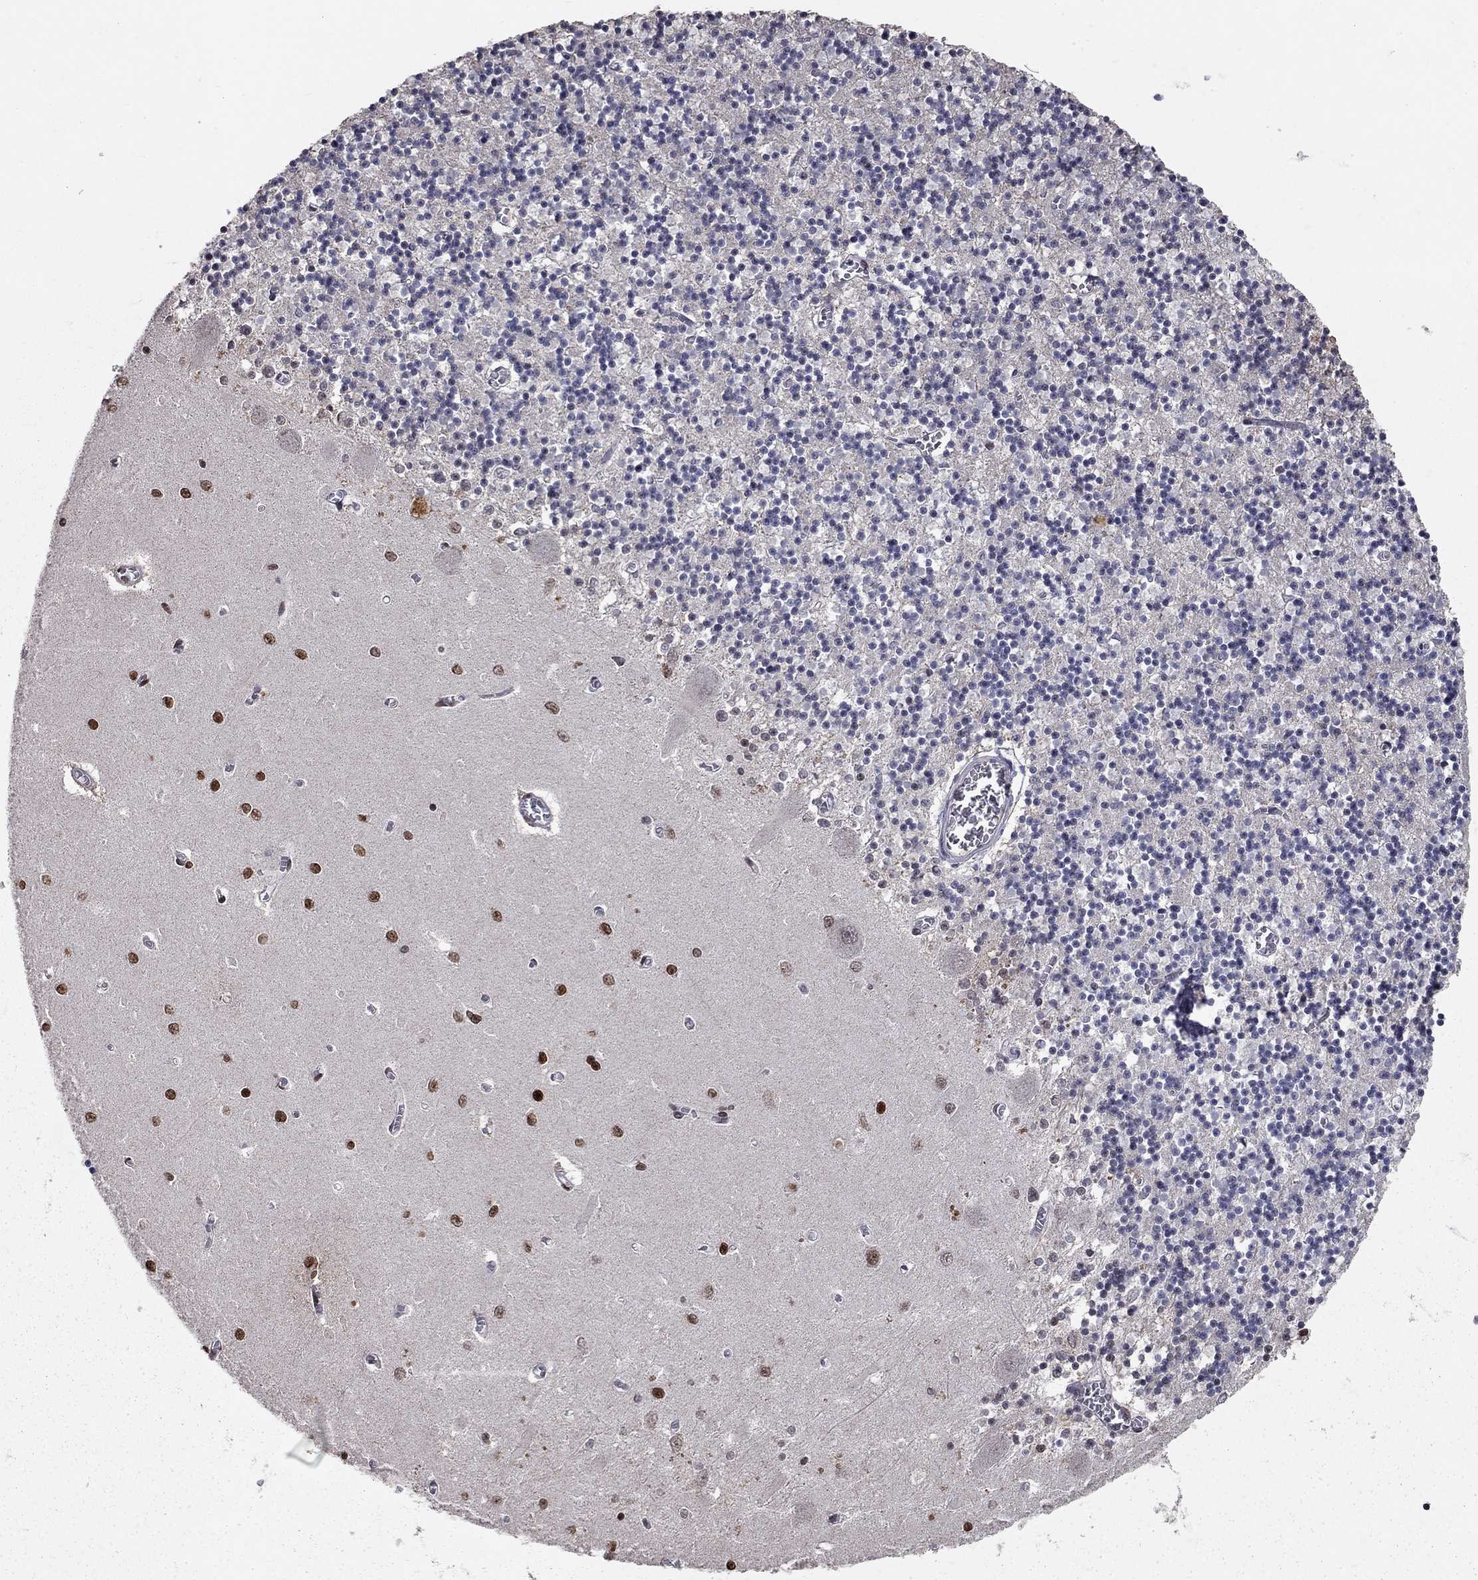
{"staining": {"intensity": "negative", "quantity": "none", "location": "none"}, "tissue": "cerebellum", "cell_type": "Cells in granular layer", "image_type": "normal", "snomed": [{"axis": "morphology", "description": "Normal tissue, NOS"}, {"axis": "topography", "description": "Cerebellum"}], "caption": "Cerebellum was stained to show a protein in brown. There is no significant expression in cells in granular layer. (Immunohistochemistry (ihc), brightfield microscopy, high magnification).", "gene": "HDAC3", "patient": {"sex": "female", "age": 64}}